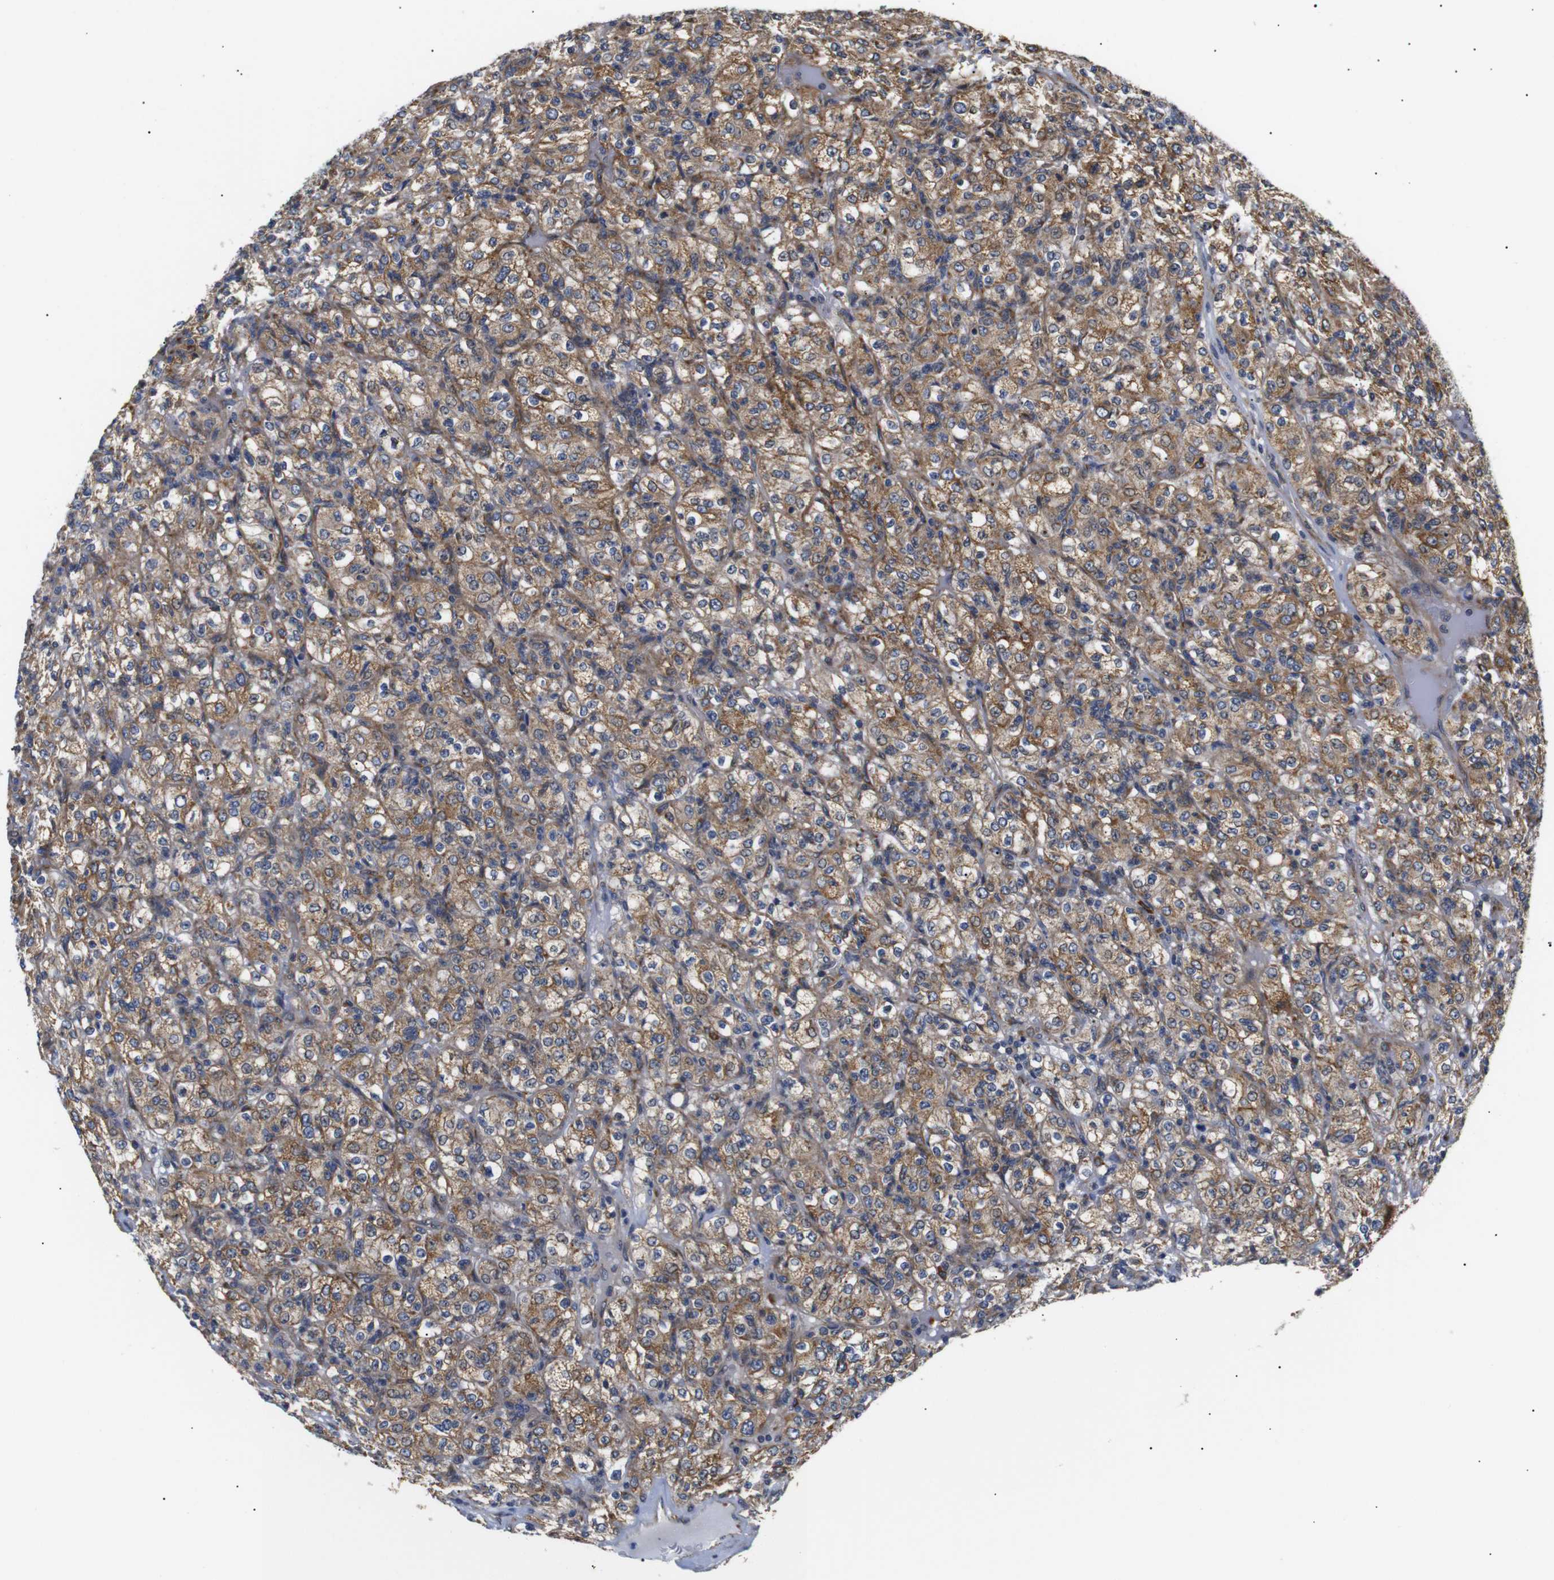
{"staining": {"intensity": "moderate", "quantity": ">75%", "location": "cytoplasmic/membranous"}, "tissue": "renal cancer", "cell_type": "Tumor cells", "image_type": "cancer", "snomed": [{"axis": "morphology", "description": "Normal tissue, NOS"}, {"axis": "morphology", "description": "Adenocarcinoma, NOS"}, {"axis": "topography", "description": "Kidney"}], "caption": "Protein analysis of renal cancer (adenocarcinoma) tissue shows moderate cytoplasmic/membranous staining in approximately >75% of tumor cells.", "gene": "KANK4", "patient": {"sex": "female", "age": 72}}